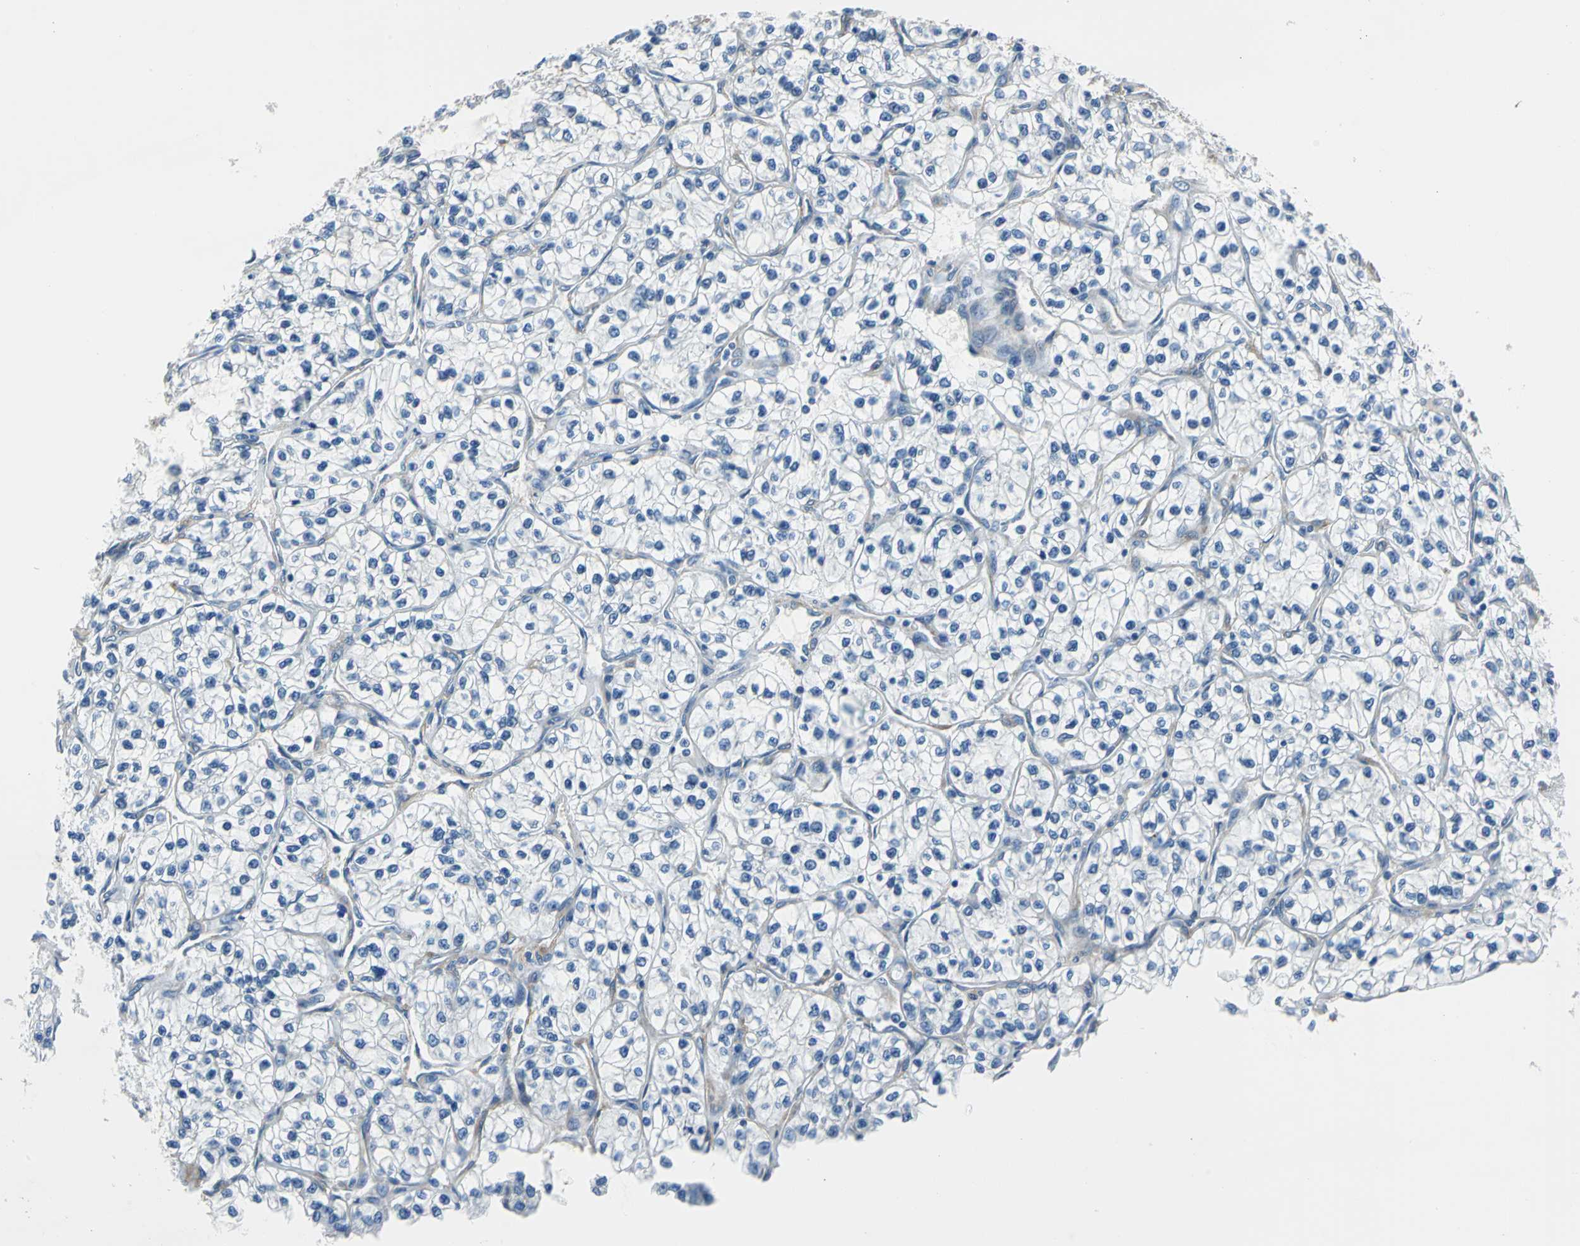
{"staining": {"intensity": "negative", "quantity": "none", "location": "none"}, "tissue": "renal cancer", "cell_type": "Tumor cells", "image_type": "cancer", "snomed": [{"axis": "morphology", "description": "Adenocarcinoma, NOS"}, {"axis": "topography", "description": "Kidney"}], "caption": "A photomicrograph of renal cancer (adenocarcinoma) stained for a protein exhibits no brown staining in tumor cells.", "gene": "AKAP12", "patient": {"sex": "female", "age": 57}}